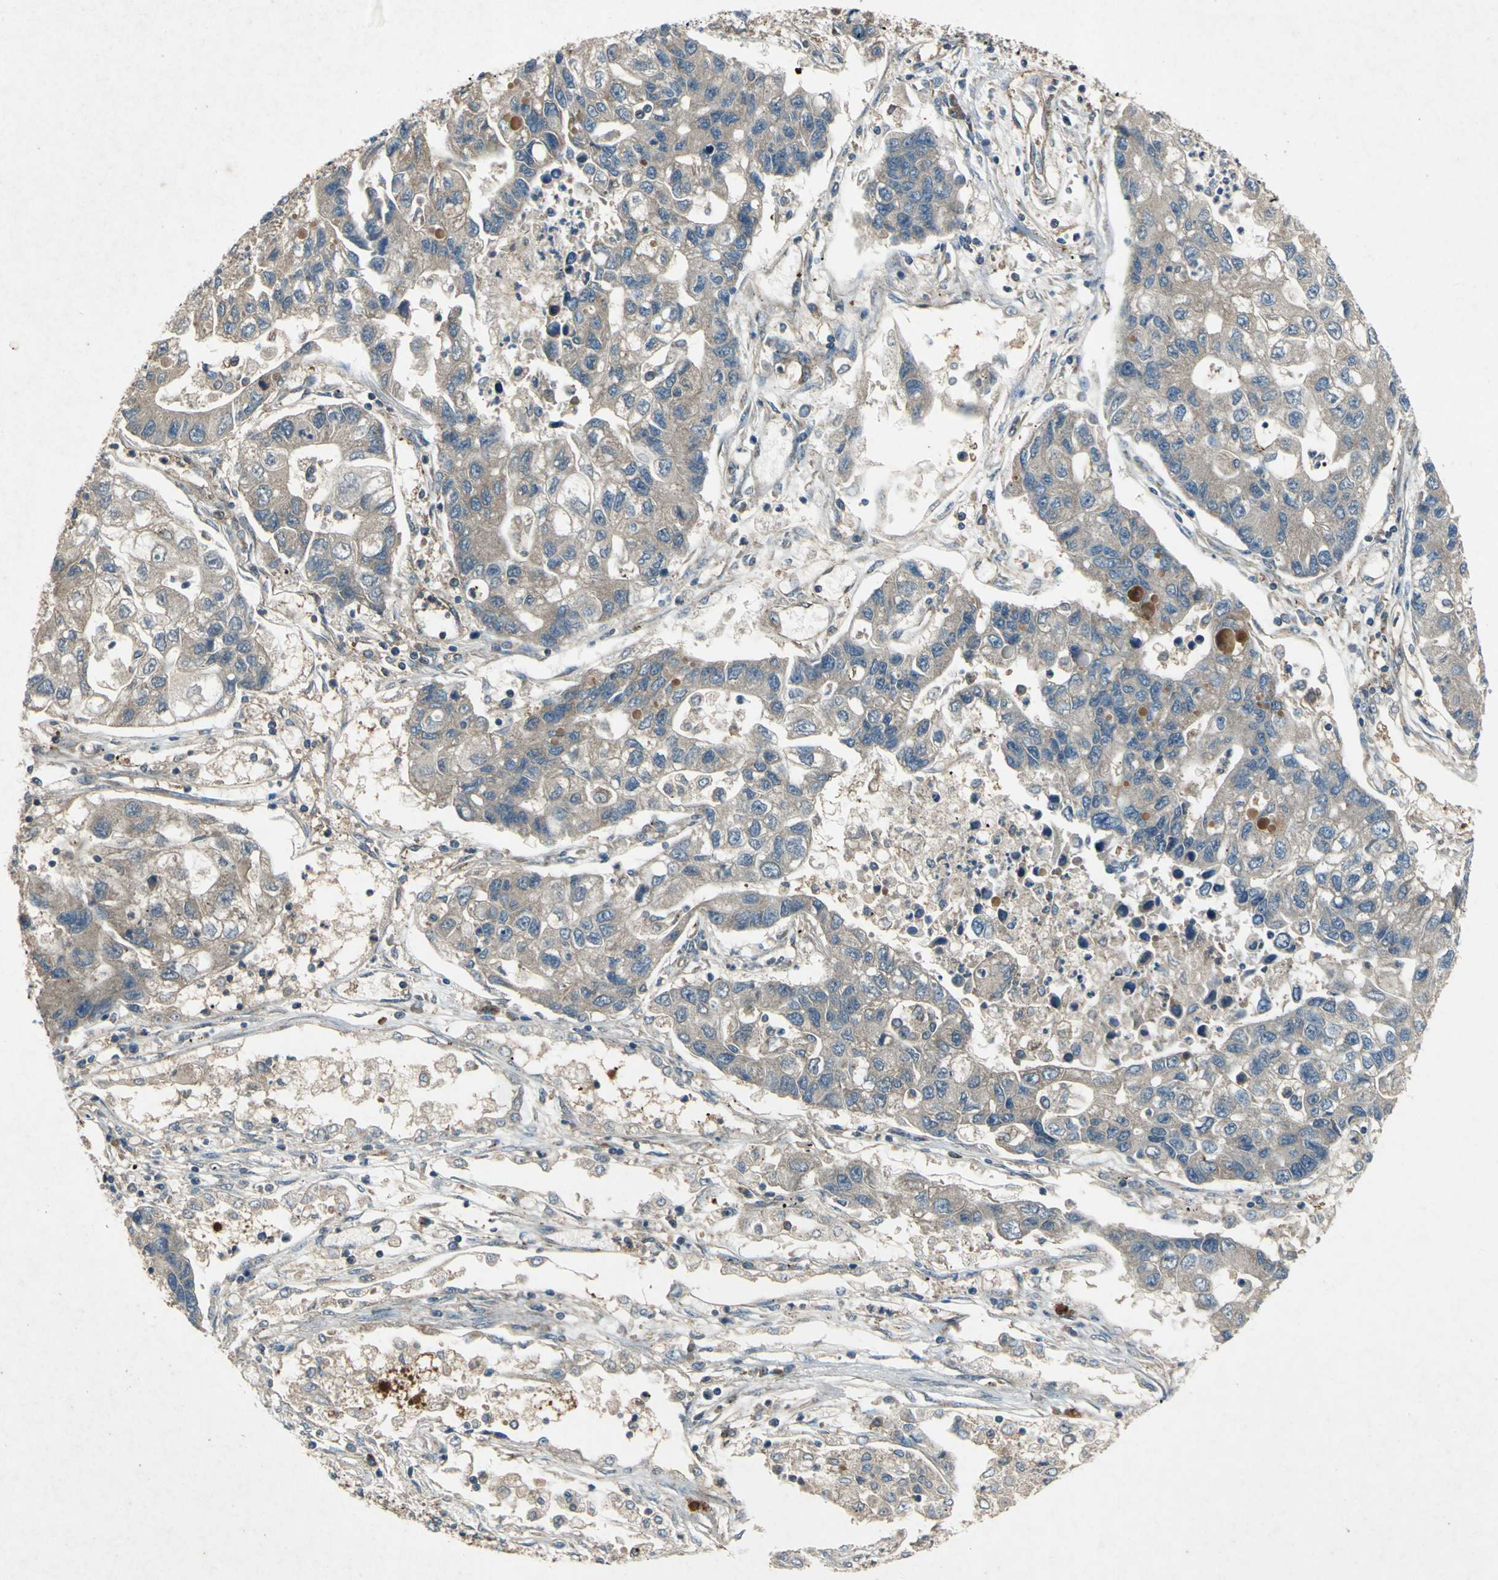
{"staining": {"intensity": "moderate", "quantity": "25%-75%", "location": "cytoplasmic/membranous"}, "tissue": "lung cancer", "cell_type": "Tumor cells", "image_type": "cancer", "snomed": [{"axis": "morphology", "description": "Adenocarcinoma, NOS"}, {"axis": "topography", "description": "Lung"}], "caption": "This photomicrograph shows lung cancer stained with immunohistochemistry to label a protein in brown. The cytoplasmic/membranous of tumor cells show moderate positivity for the protein. Nuclei are counter-stained blue.", "gene": "EMCN", "patient": {"sex": "female", "age": 51}}